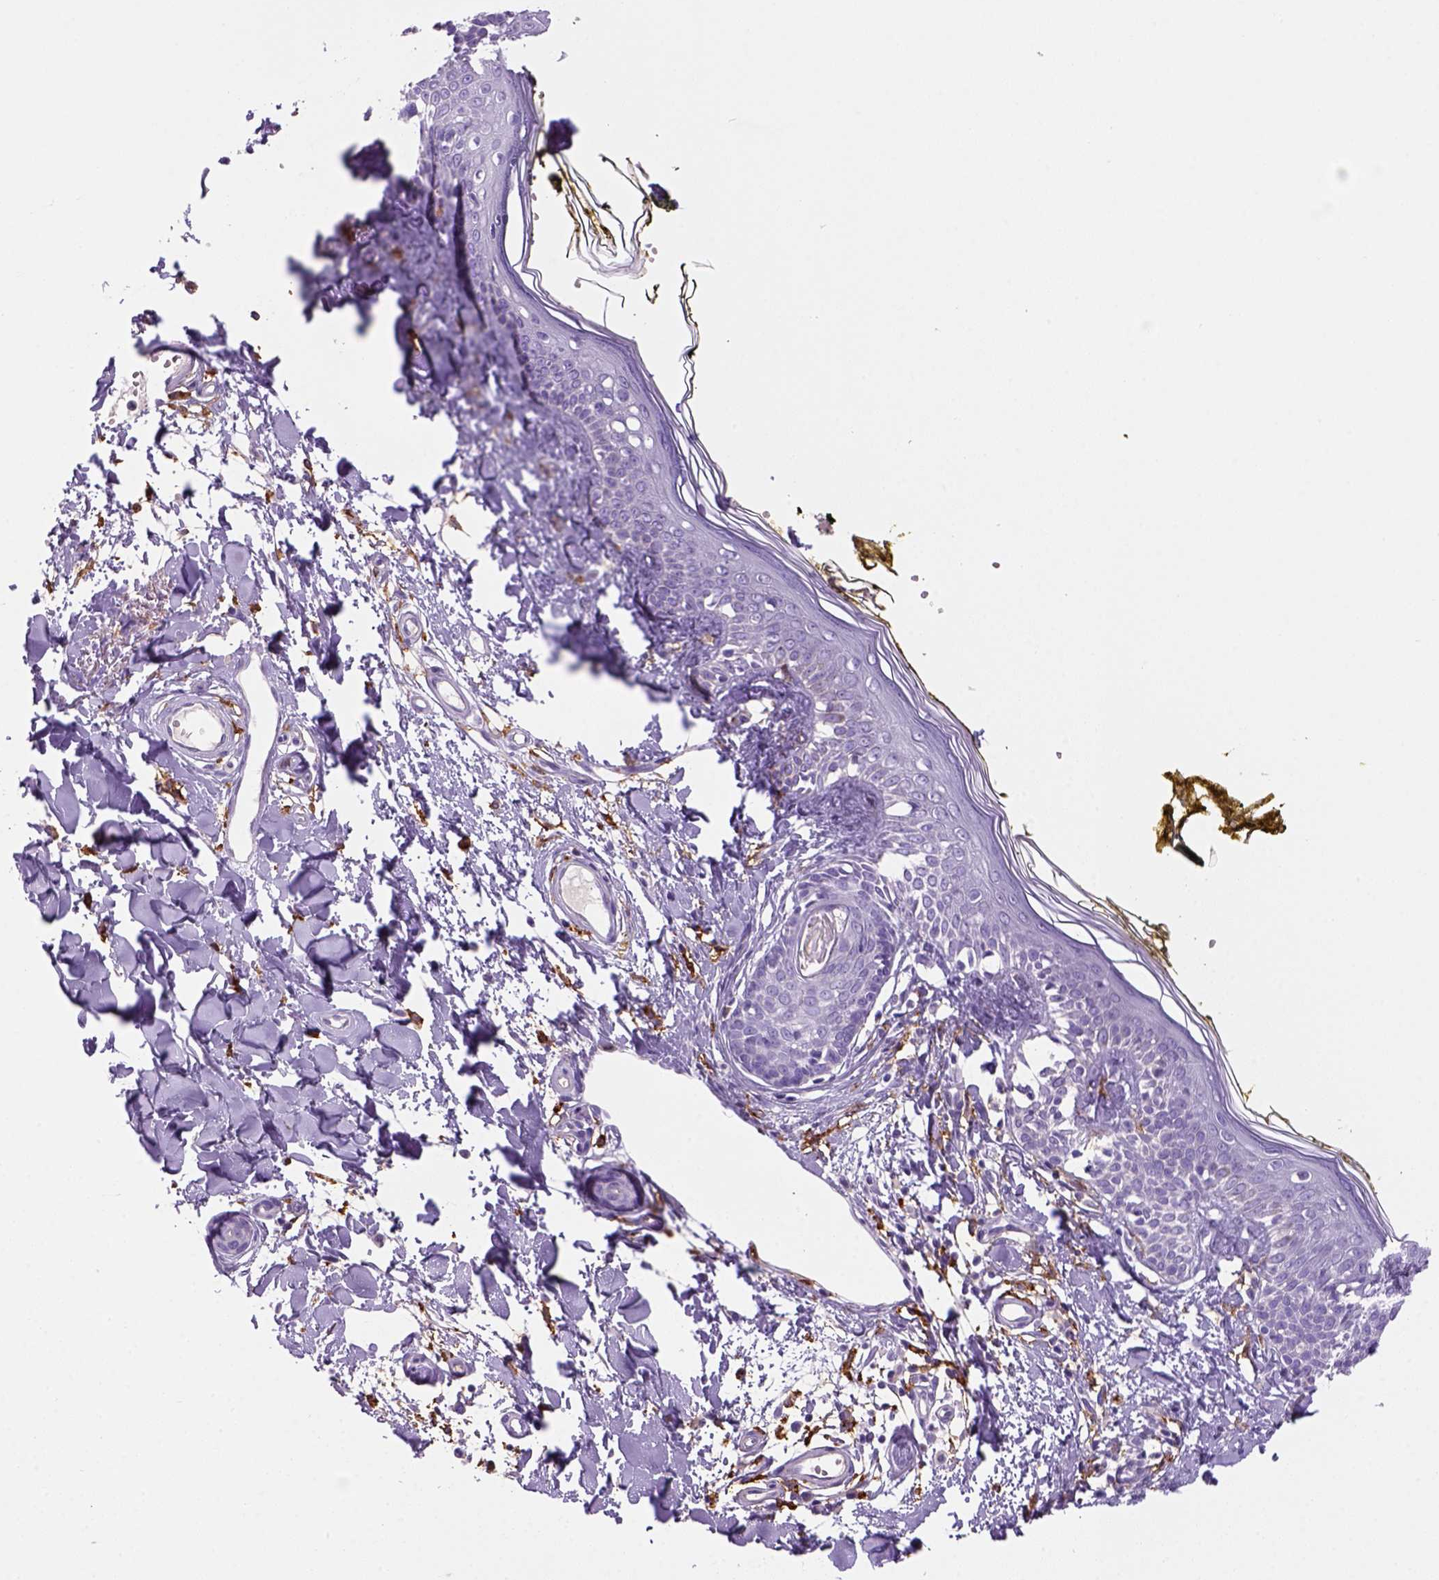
{"staining": {"intensity": "negative", "quantity": "none", "location": "none"}, "tissue": "skin", "cell_type": "Fibroblasts", "image_type": "normal", "snomed": [{"axis": "morphology", "description": "Normal tissue, NOS"}, {"axis": "topography", "description": "Skin"}], "caption": "Immunohistochemical staining of benign skin exhibits no significant expression in fibroblasts.", "gene": "CD14", "patient": {"sex": "male", "age": 76}}